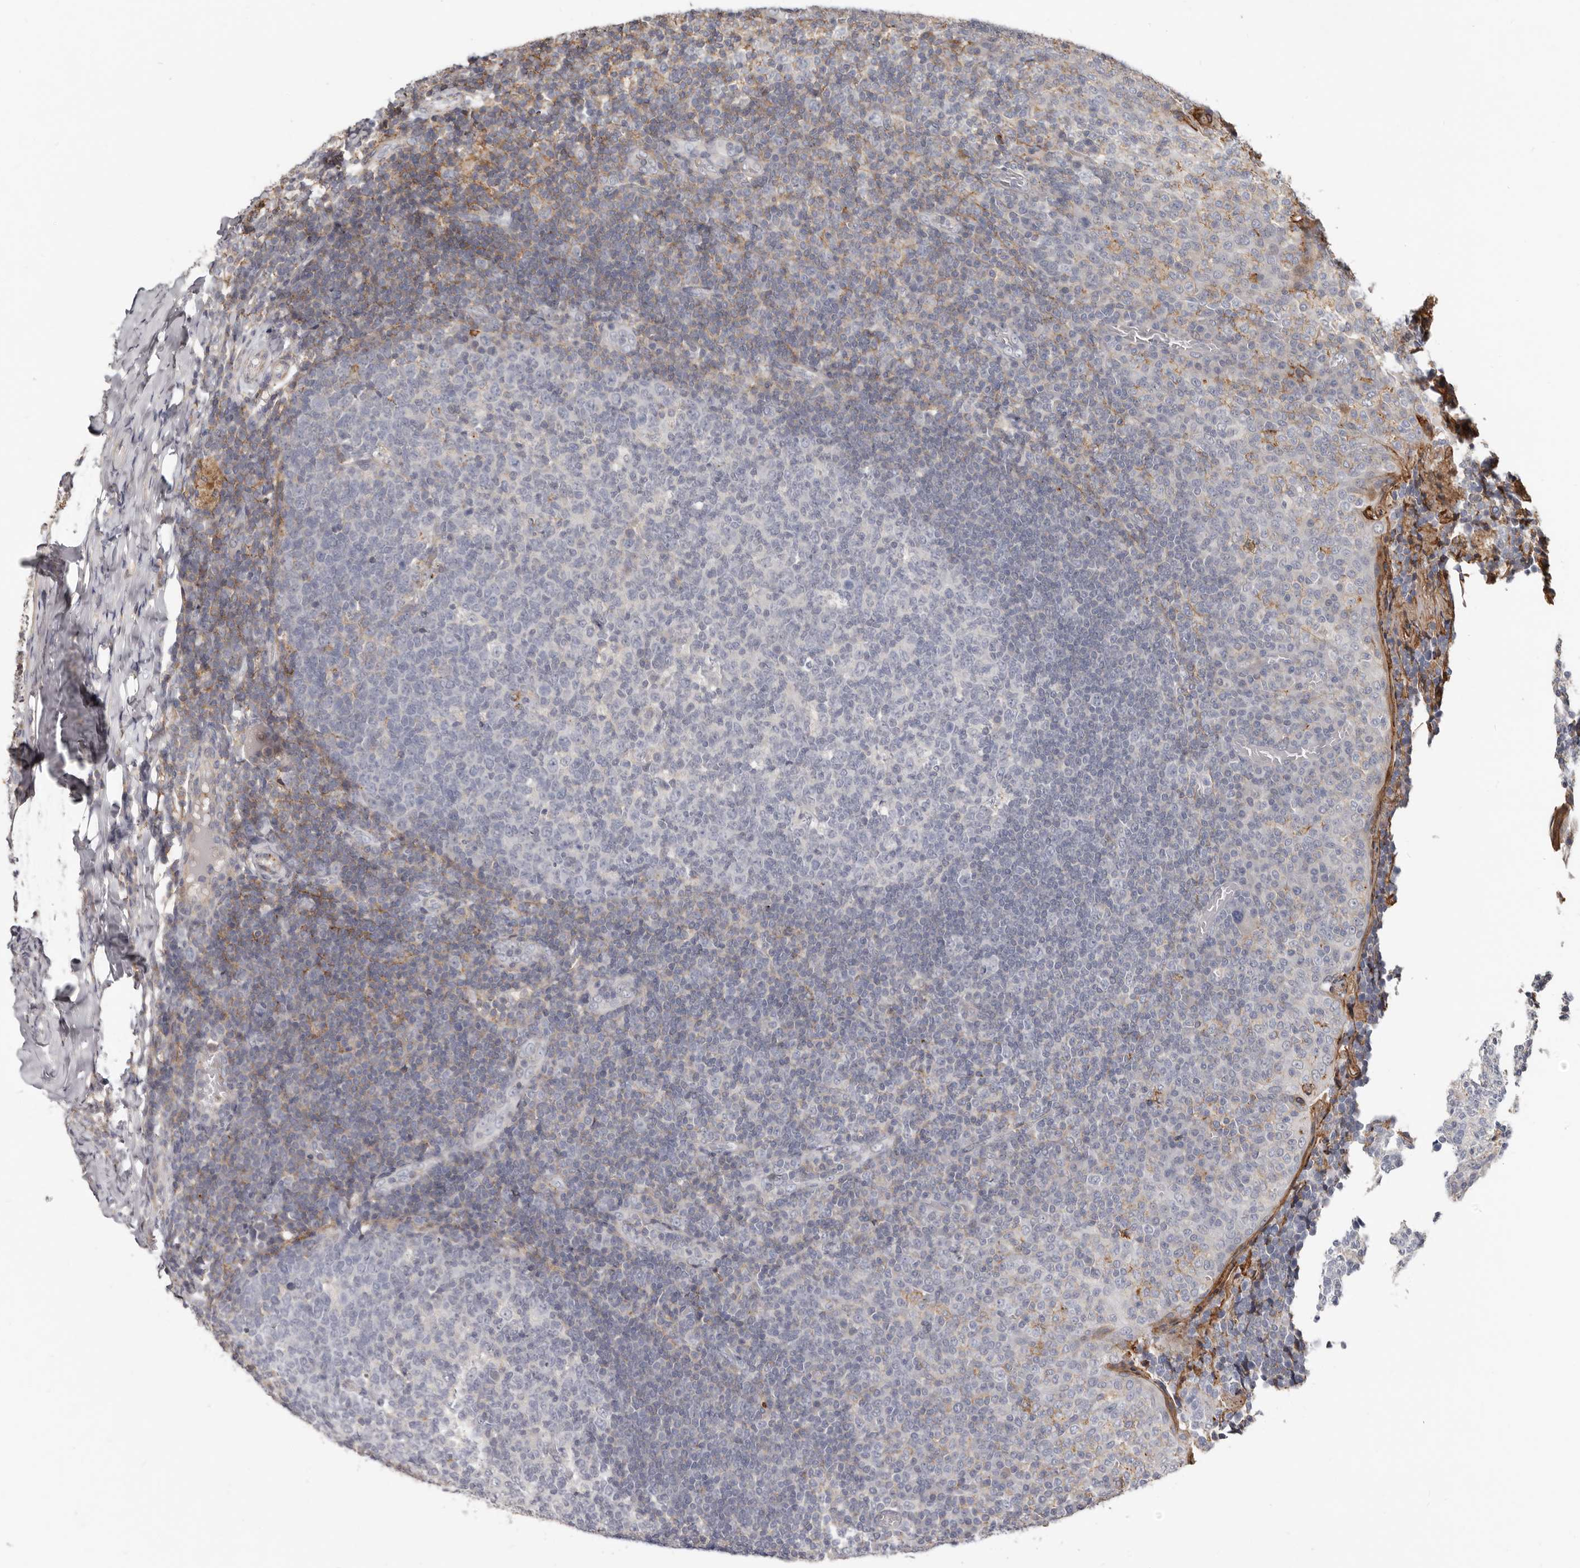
{"staining": {"intensity": "negative", "quantity": "none", "location": "none"}, "tissue": "tonsil", "cell_type": "Germinal center cells", "image_type": "normal", "snomed": [{"axis": "morphology", "description": "Normal tissue, NOS"}, {"axis": "topography", "description": "Tonsil"}], "caption": "Germinal center cells are negative for brown protein staining in unremarkable tonsil. (DAB immunohistochemistry, high magnification).", "gene": "KIF26B", "patient": {"sex": "female", "age": 19}}